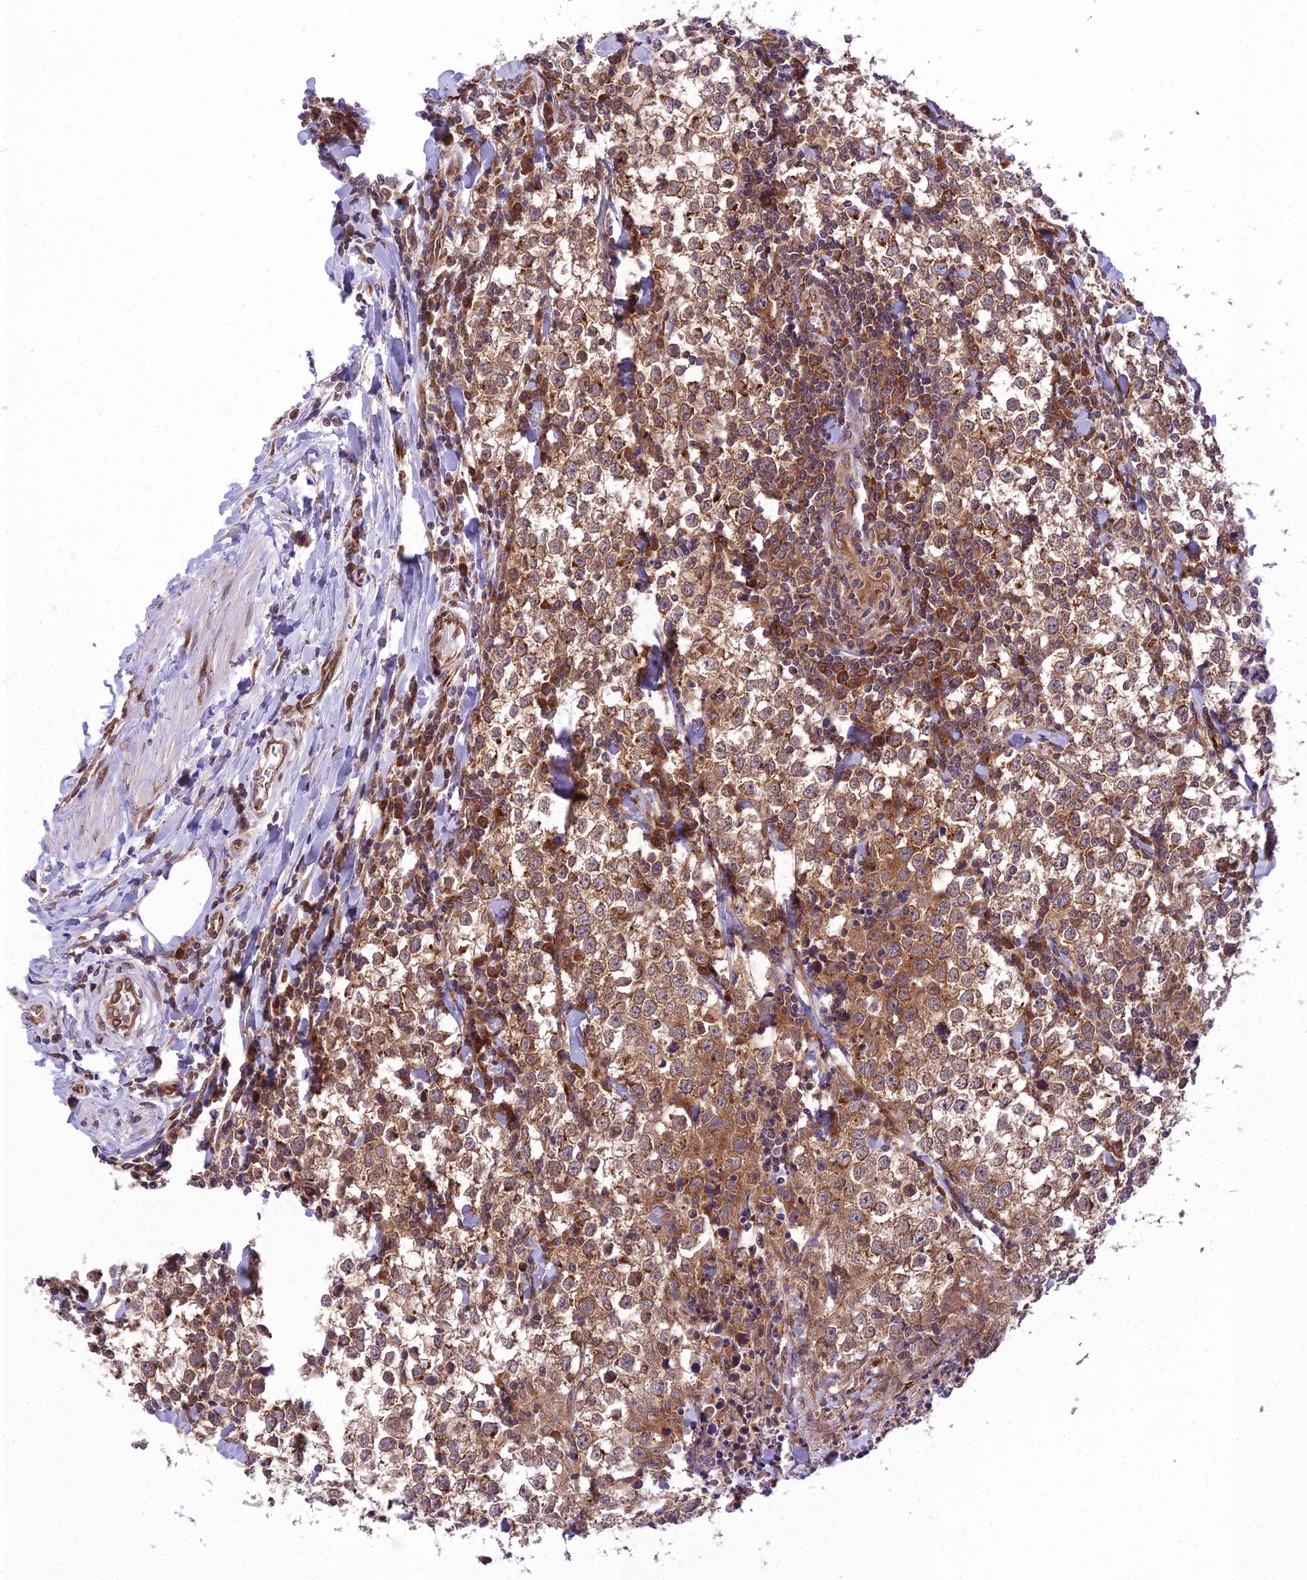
{"staining": {"intensity": "moderate", "quantity": ">75%", "location": "cytoplasmic/membranous"}, "tissue": "testis cancer", "cell_type": "Tumor cells", "image_type": "cancer", "snomed": [{"axis": "morphology", "description": "Seminoma, NOS"}, {"axis": "morphology", "description": "Carcinoma, Embryonal, NOS"}, {"axis": "topography", "description": "Testis"}], "caption": "Testis embryonal carcinoma stained for a protein (brown) shows moderate cytoplasmic/membranous positive staining in about >75% of tumor cells.", "gene": "DHCR7", "patient": {"sex": "male", "age": 36}}